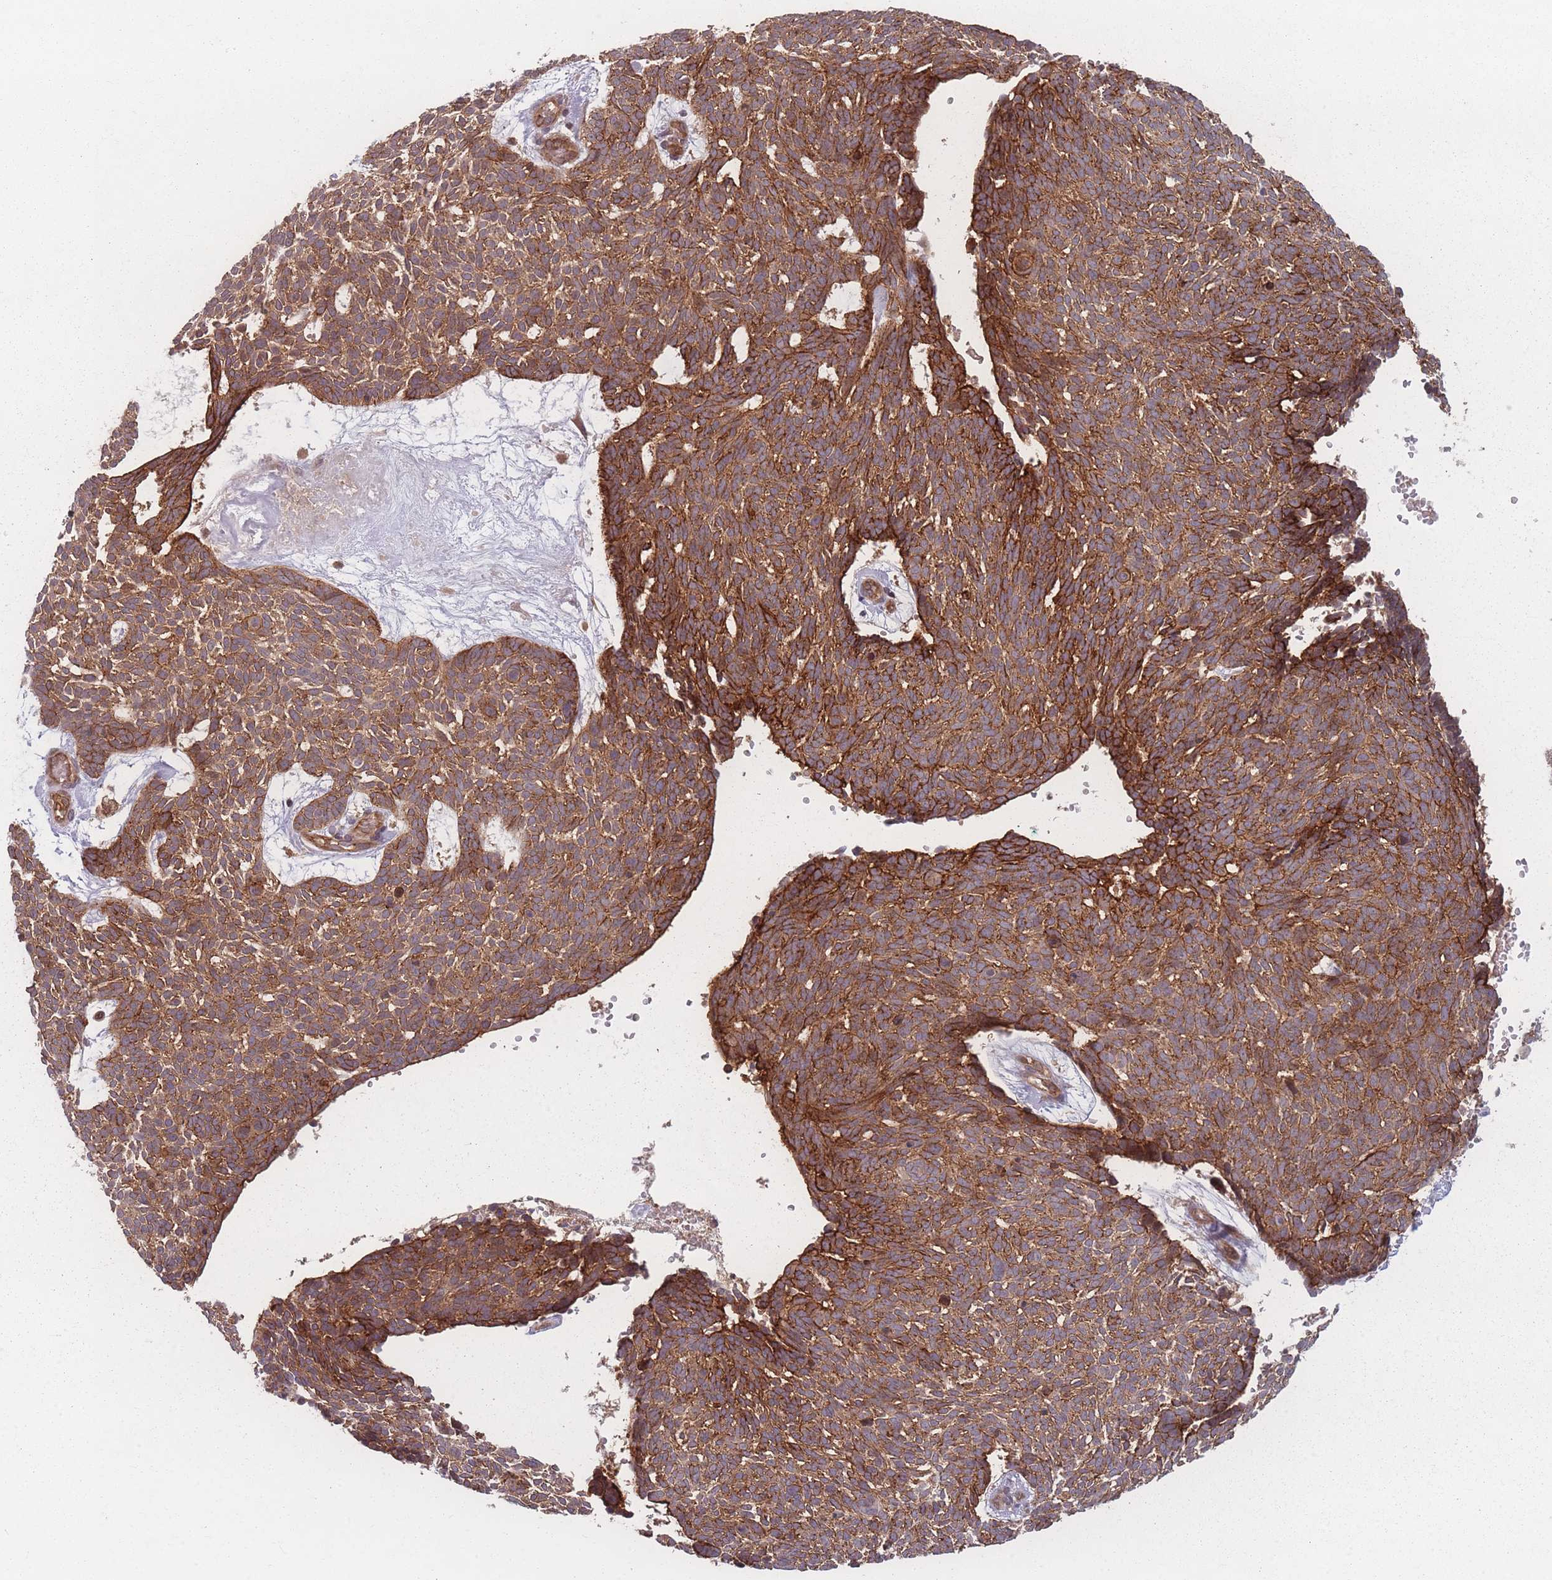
{"staining": {"intensity": "strong", "quantity": ">75%", "location": "cytoplasmic/membranous"}, "tissue": "skin cancer", "cell_type": "Tumor cells", "image_type": "cancer", "snomed": [{"axis": "morphology", "description": "Basal cell carcinoma"}, {"axis": "topography", "description": "Skin"}], "caption": "Immunohistochemistry (IHC) (DAB (3,3'-diaminobenzidine)) staining of human basal cell carcinoma (skin) exhibits strong cytoplasmic/membranous protein positivity in about >75% of tumor cells. The staining was performed using DAB to visualize the protein expression in brown, while the nuclei were stained in blue with hematoxylin (Magnification: 20x).", "gene": "HAGH", "patient": {"sex": "male", "age": 61}}